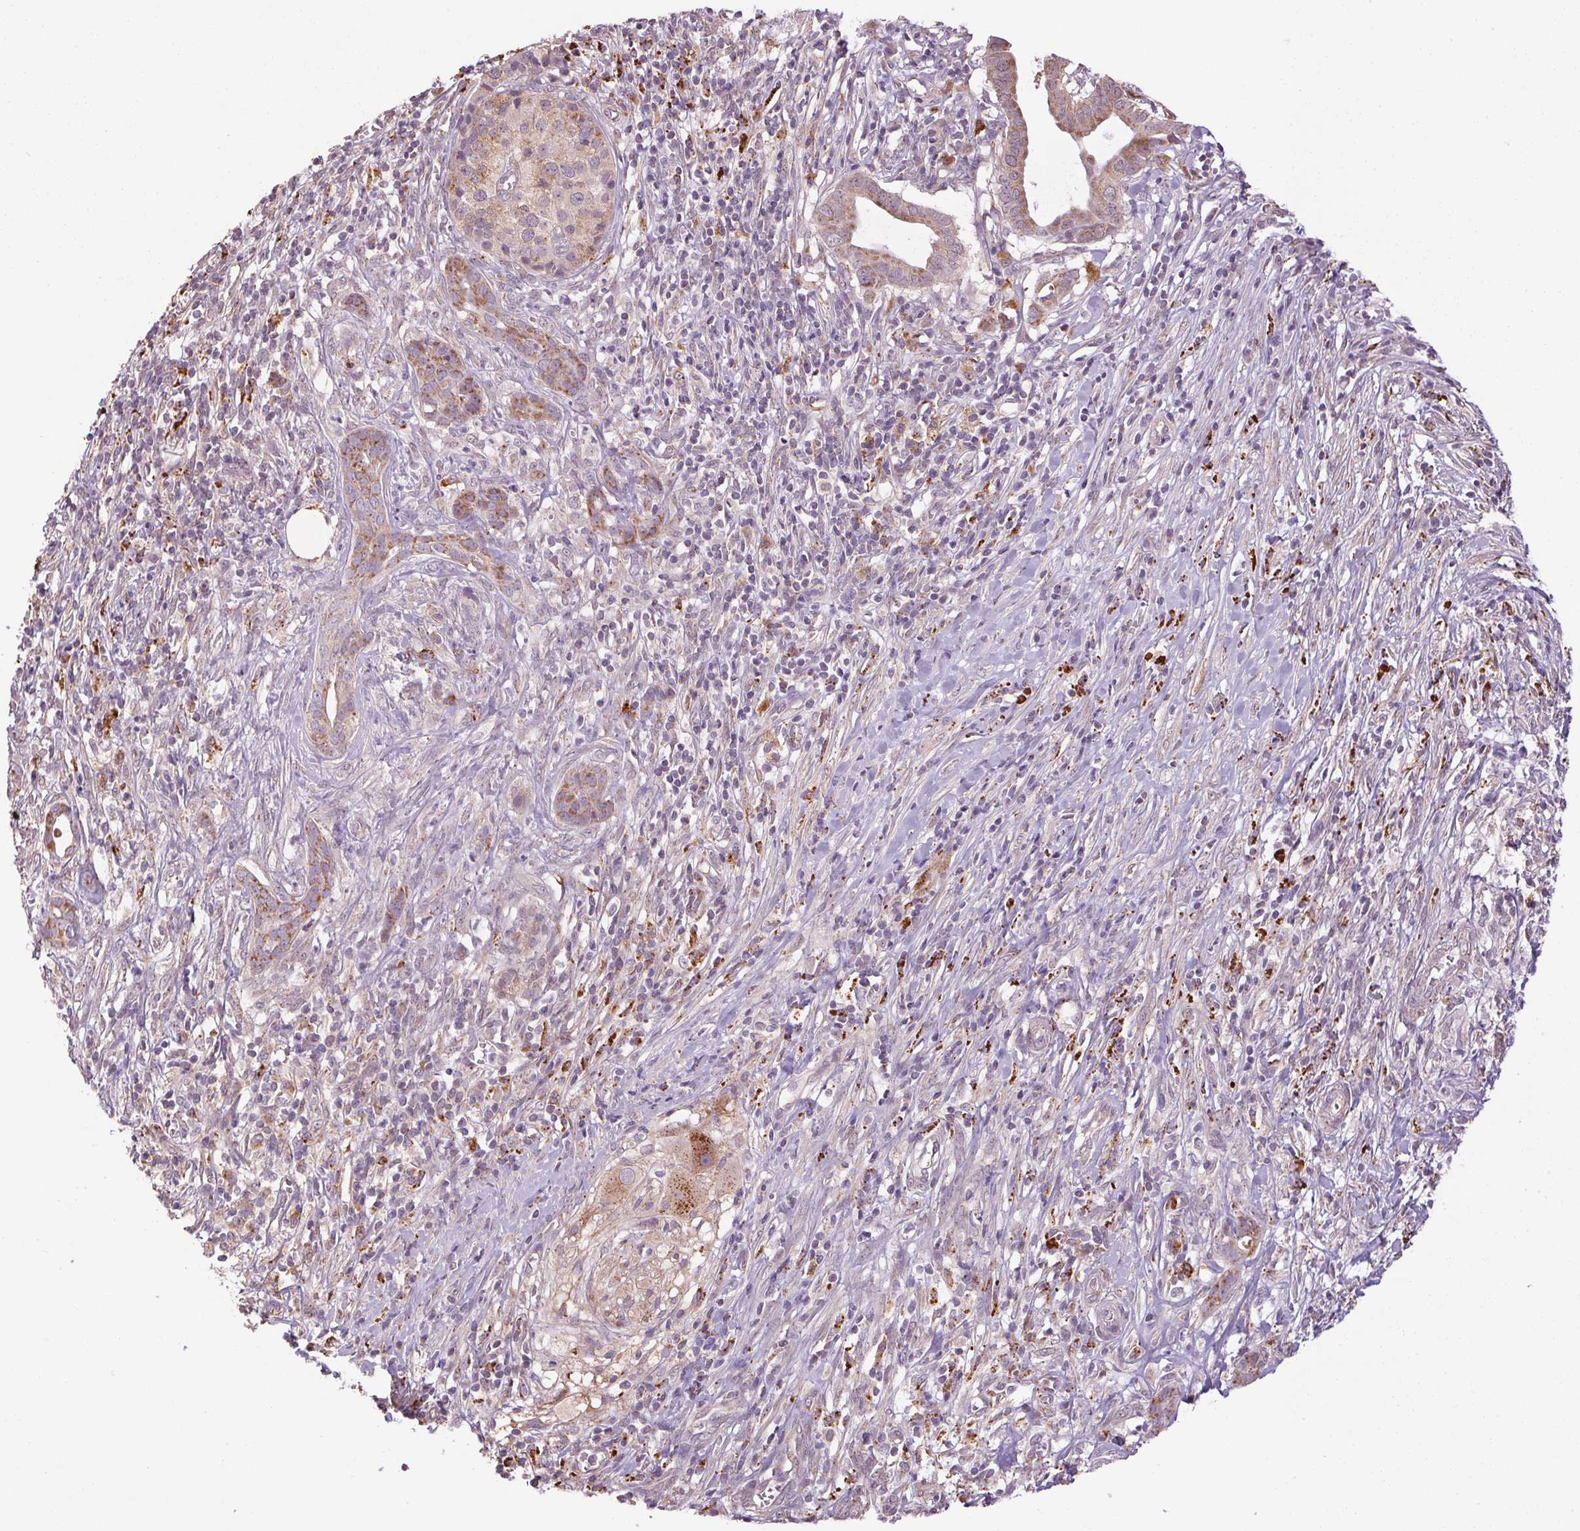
{"staining": {"intensity": "weak", "quantity": ">75%", "location": "cytoplasmic/membranous"}, "tissue": "pancreatic cancer", "cell_type": "Tumor cells", "image_type": "cancer", "snomed": [{"axis": "morphology", "description": "Adenocarcinoma, NOS"}, {"axis": "topography", "description": "Pancreas"}], "caption": "This is an image of immunohistochemistry staining of pancreatic cancer, which shows weak expression in the cytoplasmic/membranous of tumor cells.", "gene": "ADH5", "patient": {"sex": "male", "age": 61}}